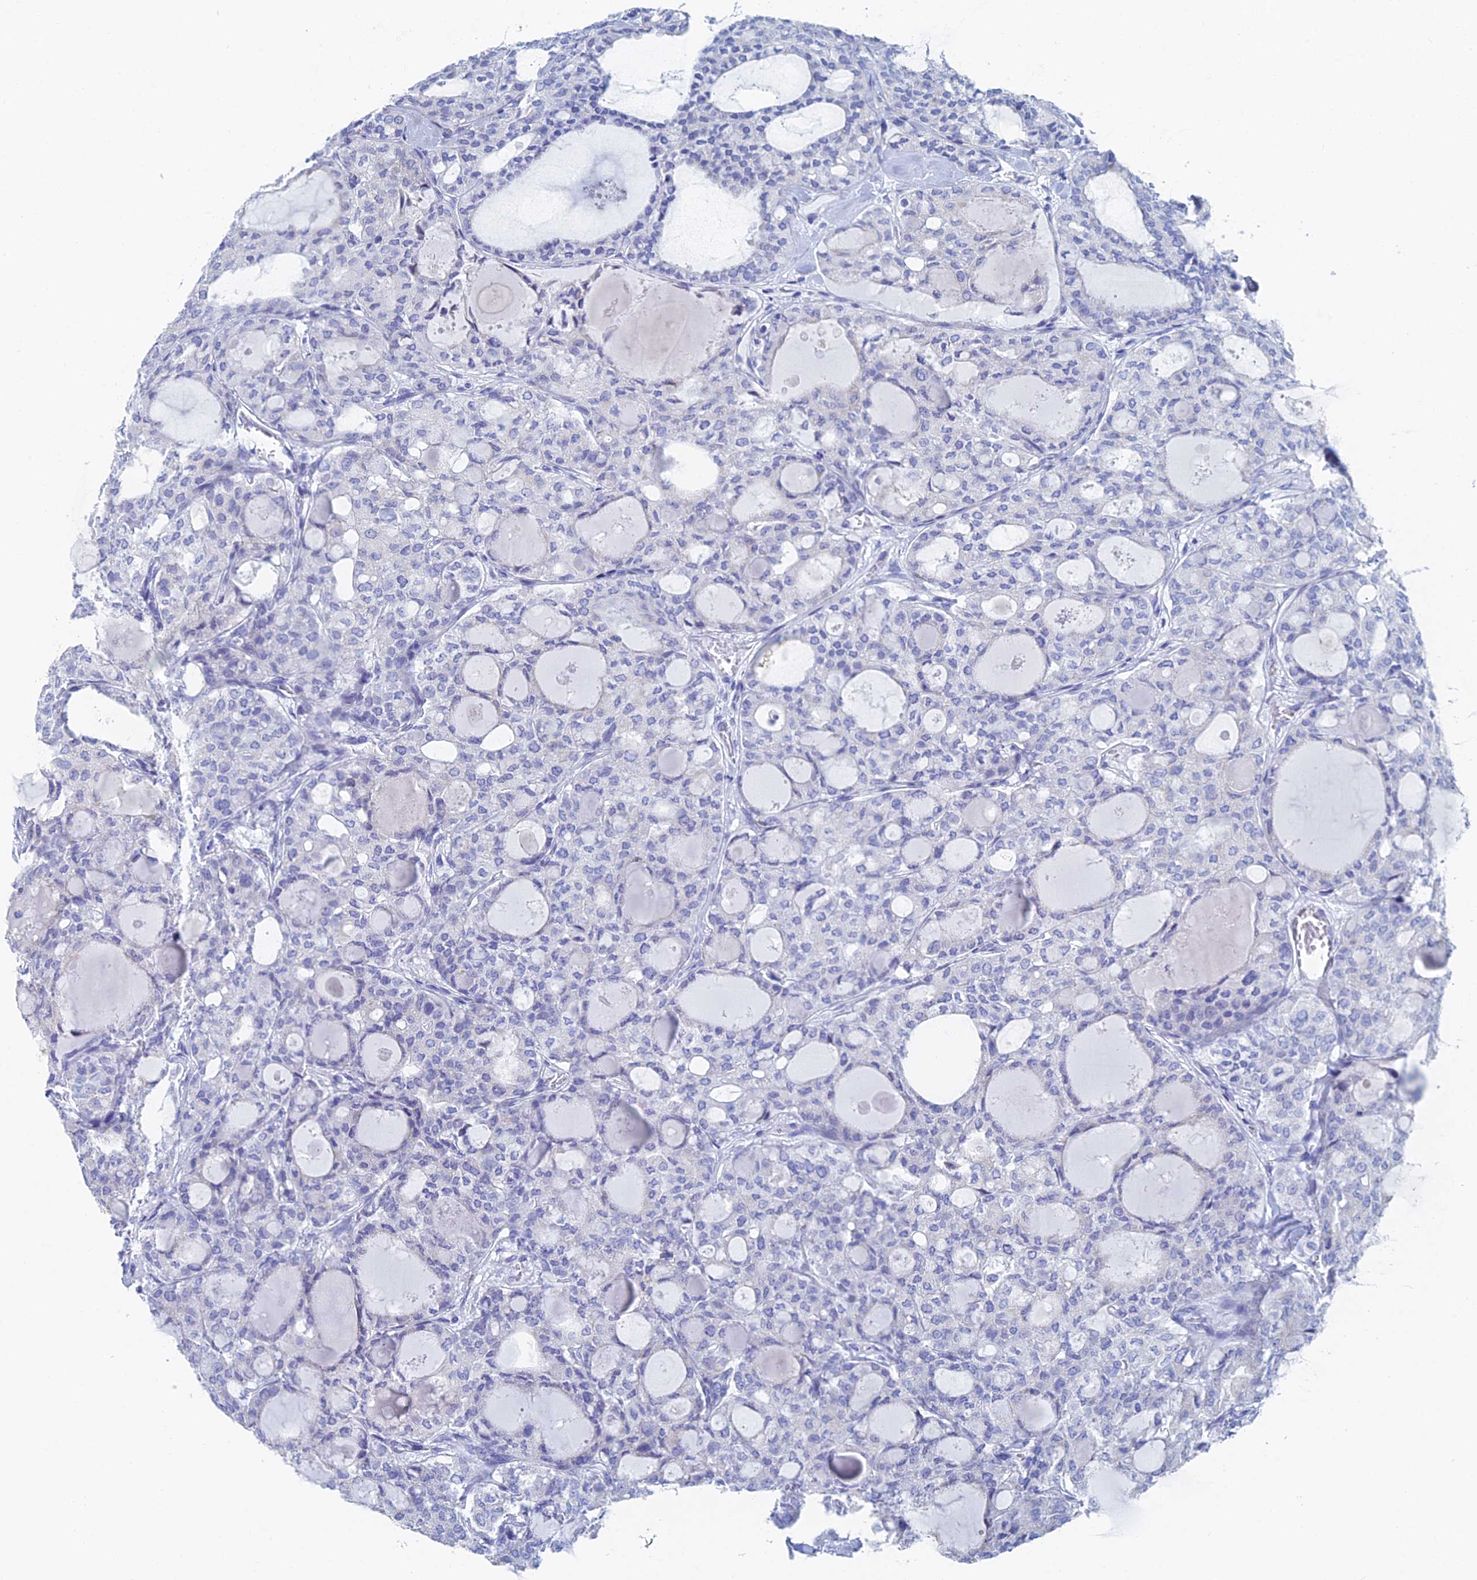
{"staining": {"intensity": "negative", "quantity": "none", "location": "none"}, "tissue": "thyroid cancer", "cell_type": "Tumor cells", "image_type": "cancer", "snomed": [{"axis": "morphology", "description": "Follicular adenoma carcinoma, NOS"}, {"axis": "topography", "description": "Thyroid gland"}], "caption": "Tumor cells are negative for protein expression in human thyroid cancer.", "gene": "KCNK18", "patient": {"sex": "male", "age": 75}}